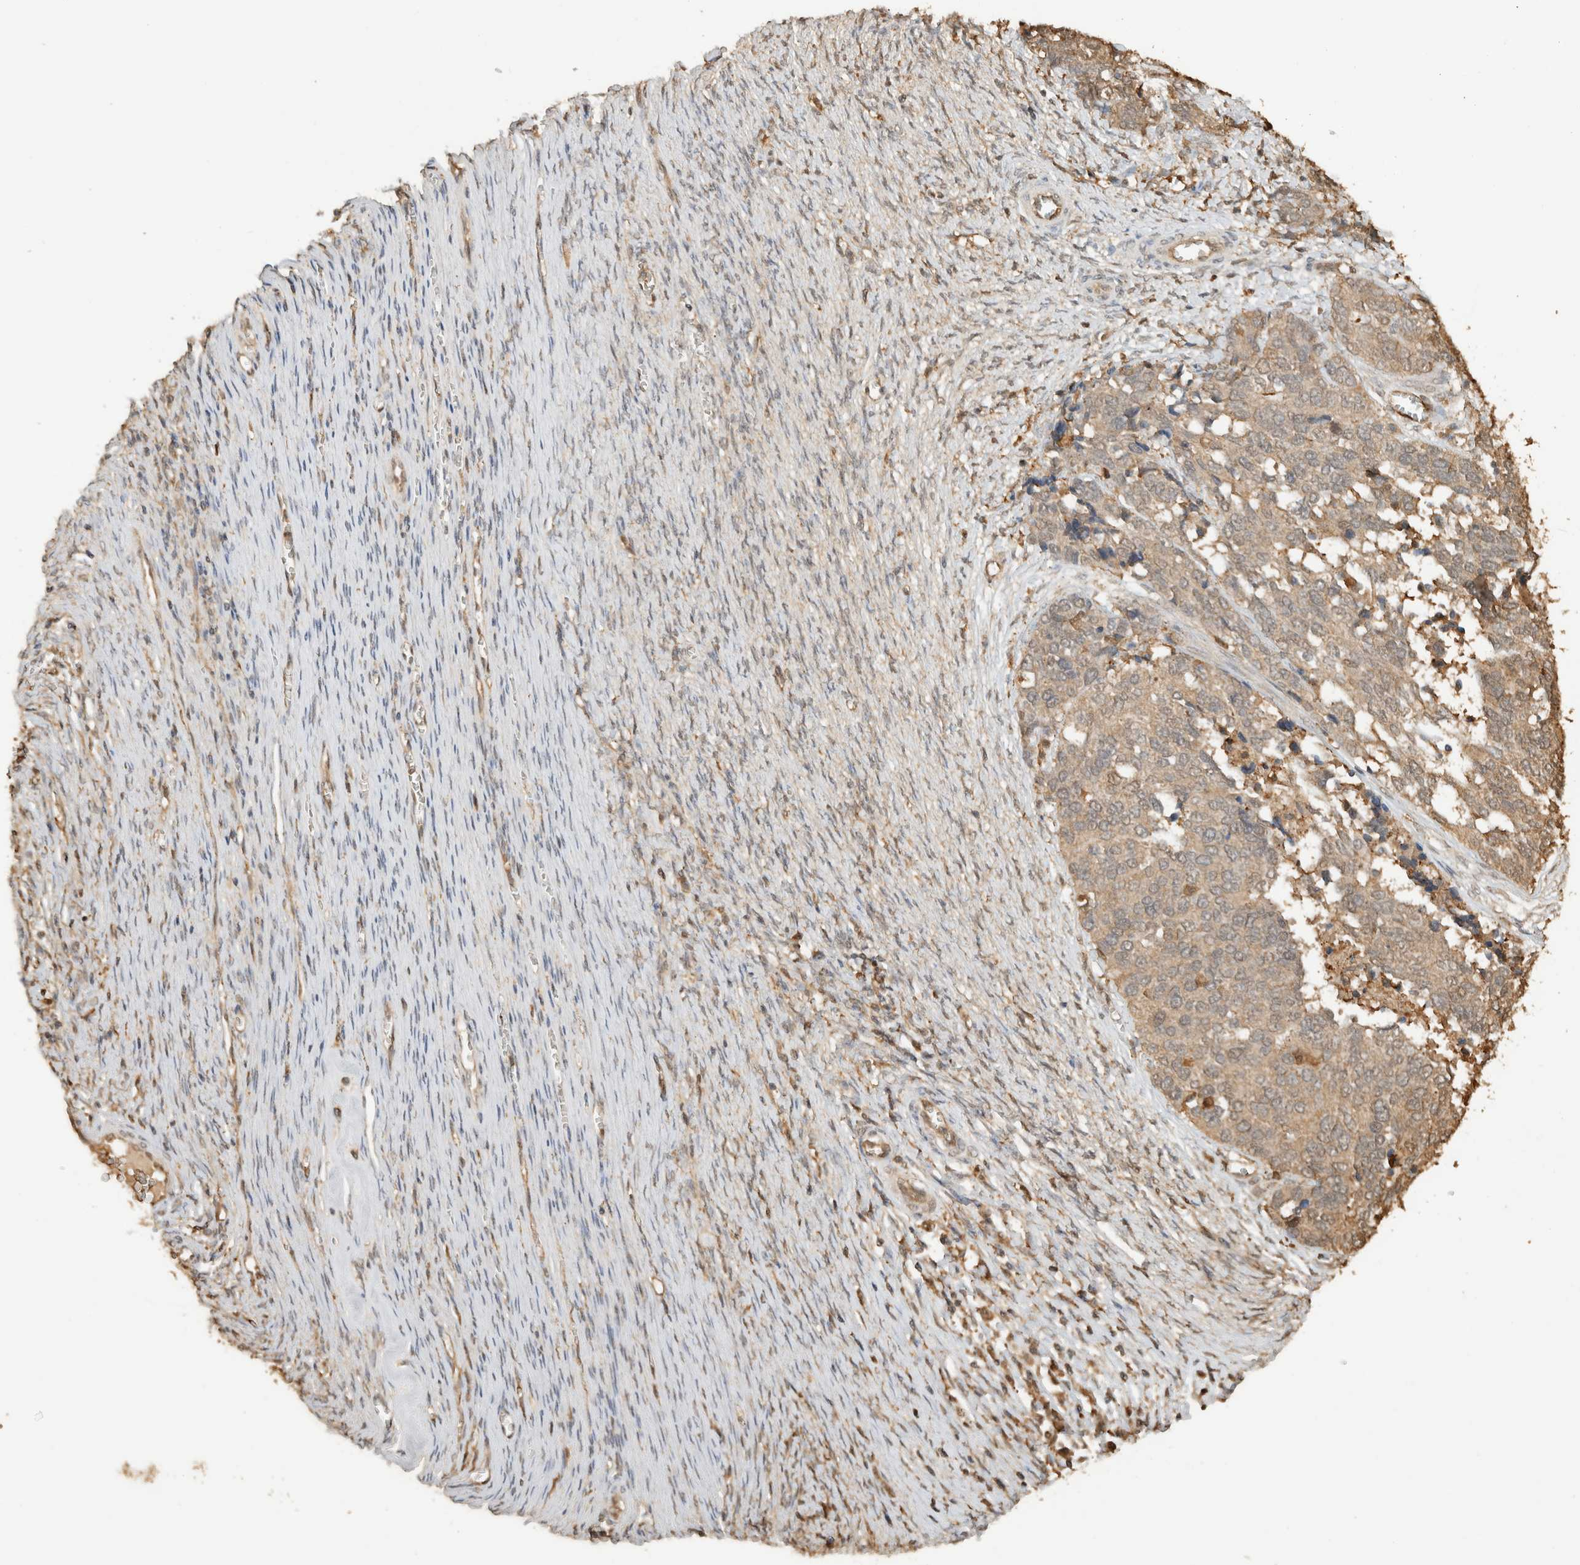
{"staining": {"intensity": "weak", "quantity": ">75%", "location": "cytoplasmic/membranous,nuclear"}, "tissue": "ovarian cancer", "cell_type": "Tumor cells", "image_type": "cancer", "snomed": [{"axis": "morphology", "description": "Cystadenocarcinoma, serous, NOS"}, {"axis": "topography", "description": "Ovary"}], "caption": "A low amount of weak cytoplasmic/membranous and nuclear positivity is seen in approximately >75% of tumor cells in ovarian cancer (serous cystadenocarcinoma) tissue. (DAB = brown stain, brightfield microscopy at high magnification).", "gene": "YWHAH", "patient": {"sex": "female", "age": 44}}